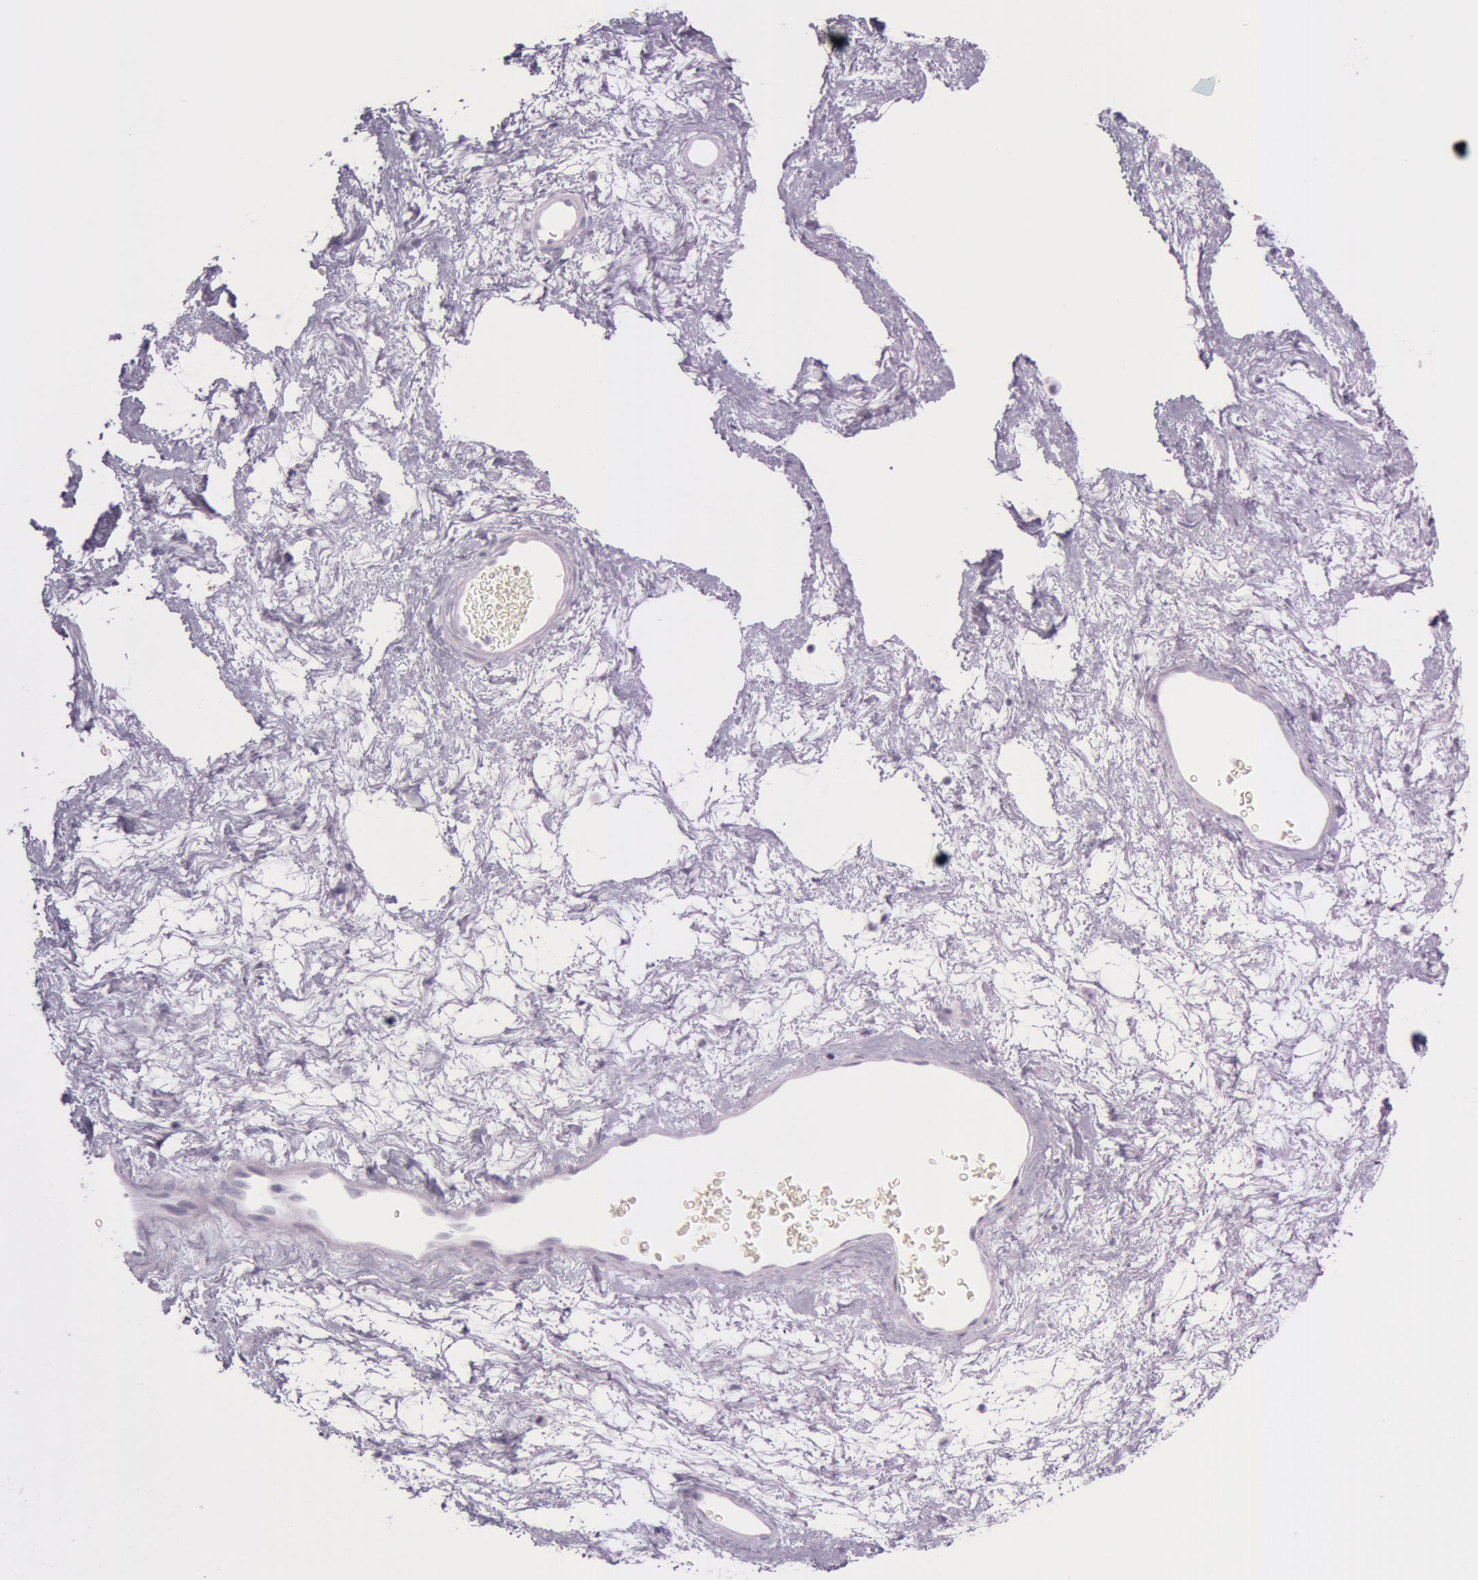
{"staining": {"intensity": "moderate", "quantity": "<25%", "location": "cytoplasmic/membranous"}, "tissue": "nasopharynx", "cell_type": "Respiratory epithelial cells", "image_type": "normal", "snomed": [{"axis": "morphology", "description": "Normal tissue, NOS"}, {"axis": "morphology", "description": "Squamous cell carcinoma, NOS"}, {"axis": "topography", "description": "Cartilage tissue"}, {"axis": "topography", "description": "Nasopharynx"}], "caption": "A brown stain highlights moderate cytoplasmic/membranous expression of a protein in respiratory epithelial cells of unremarkable nasopharynx. (DAB (3,3'-diaminobenzidine) IHC with brightfield microscopy, high magnification).", "gene": "S100A7", "patient": {"sex": "male", "age": 63}}